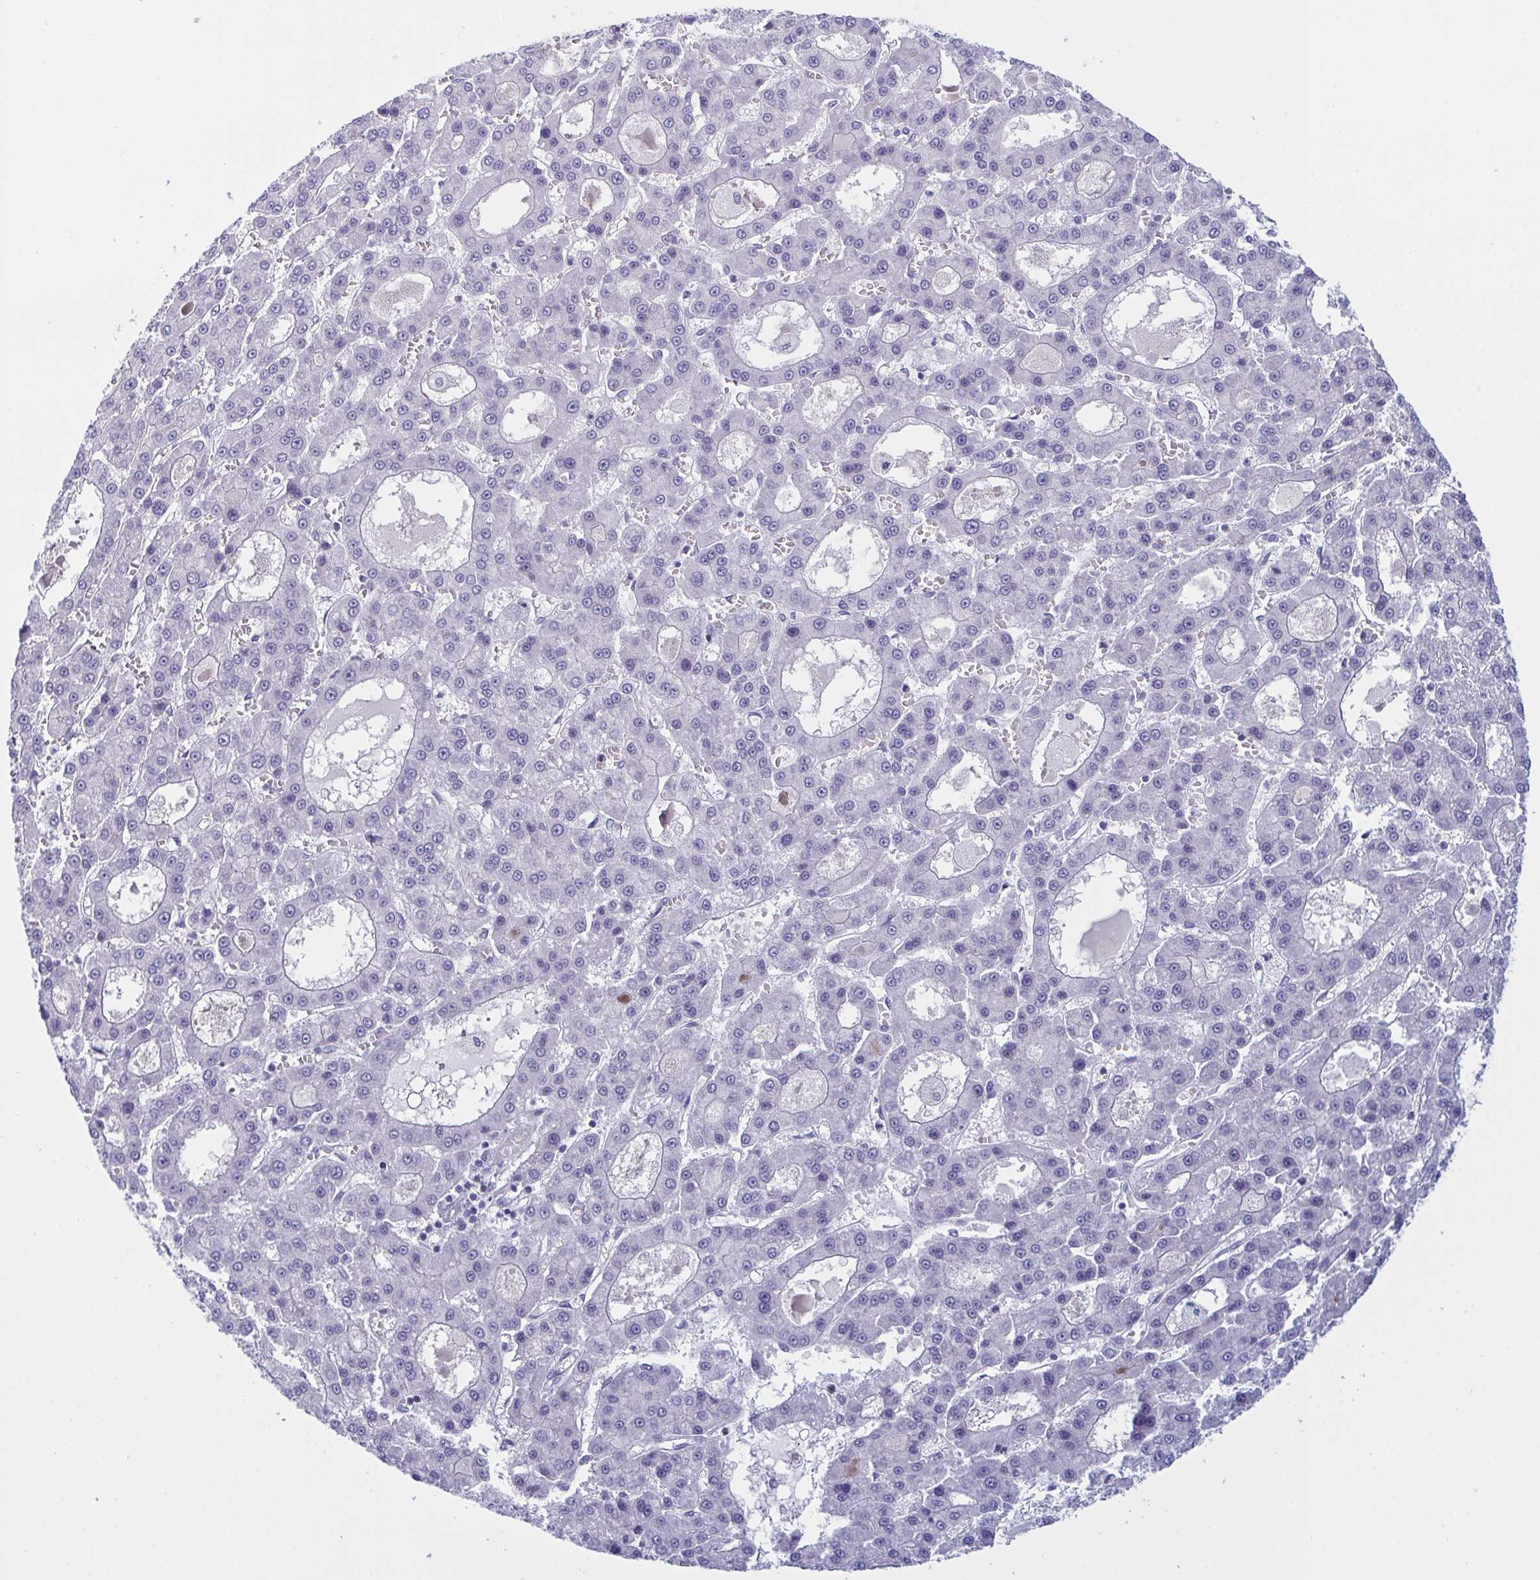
{"staining": {"intensity": "negative", "quantity": "none", "location": "none"}, "tissue": "liver cancer", "cell_type": "Tumor cells", "image_type": "cancer", "snomed": [{"axis": "morphology", "description": "Carcinoma, Hepatocellular, NOS"}, {"axis": "topography", "description": "Liver"}], "caption": "The photomicrograph displays no significant expression in tumor cells of liver hepatocellular carcinoma. (DAB IHC, high magnification).", "gene": "NAA30", "patient": {"sex": "male", "age": 70}}